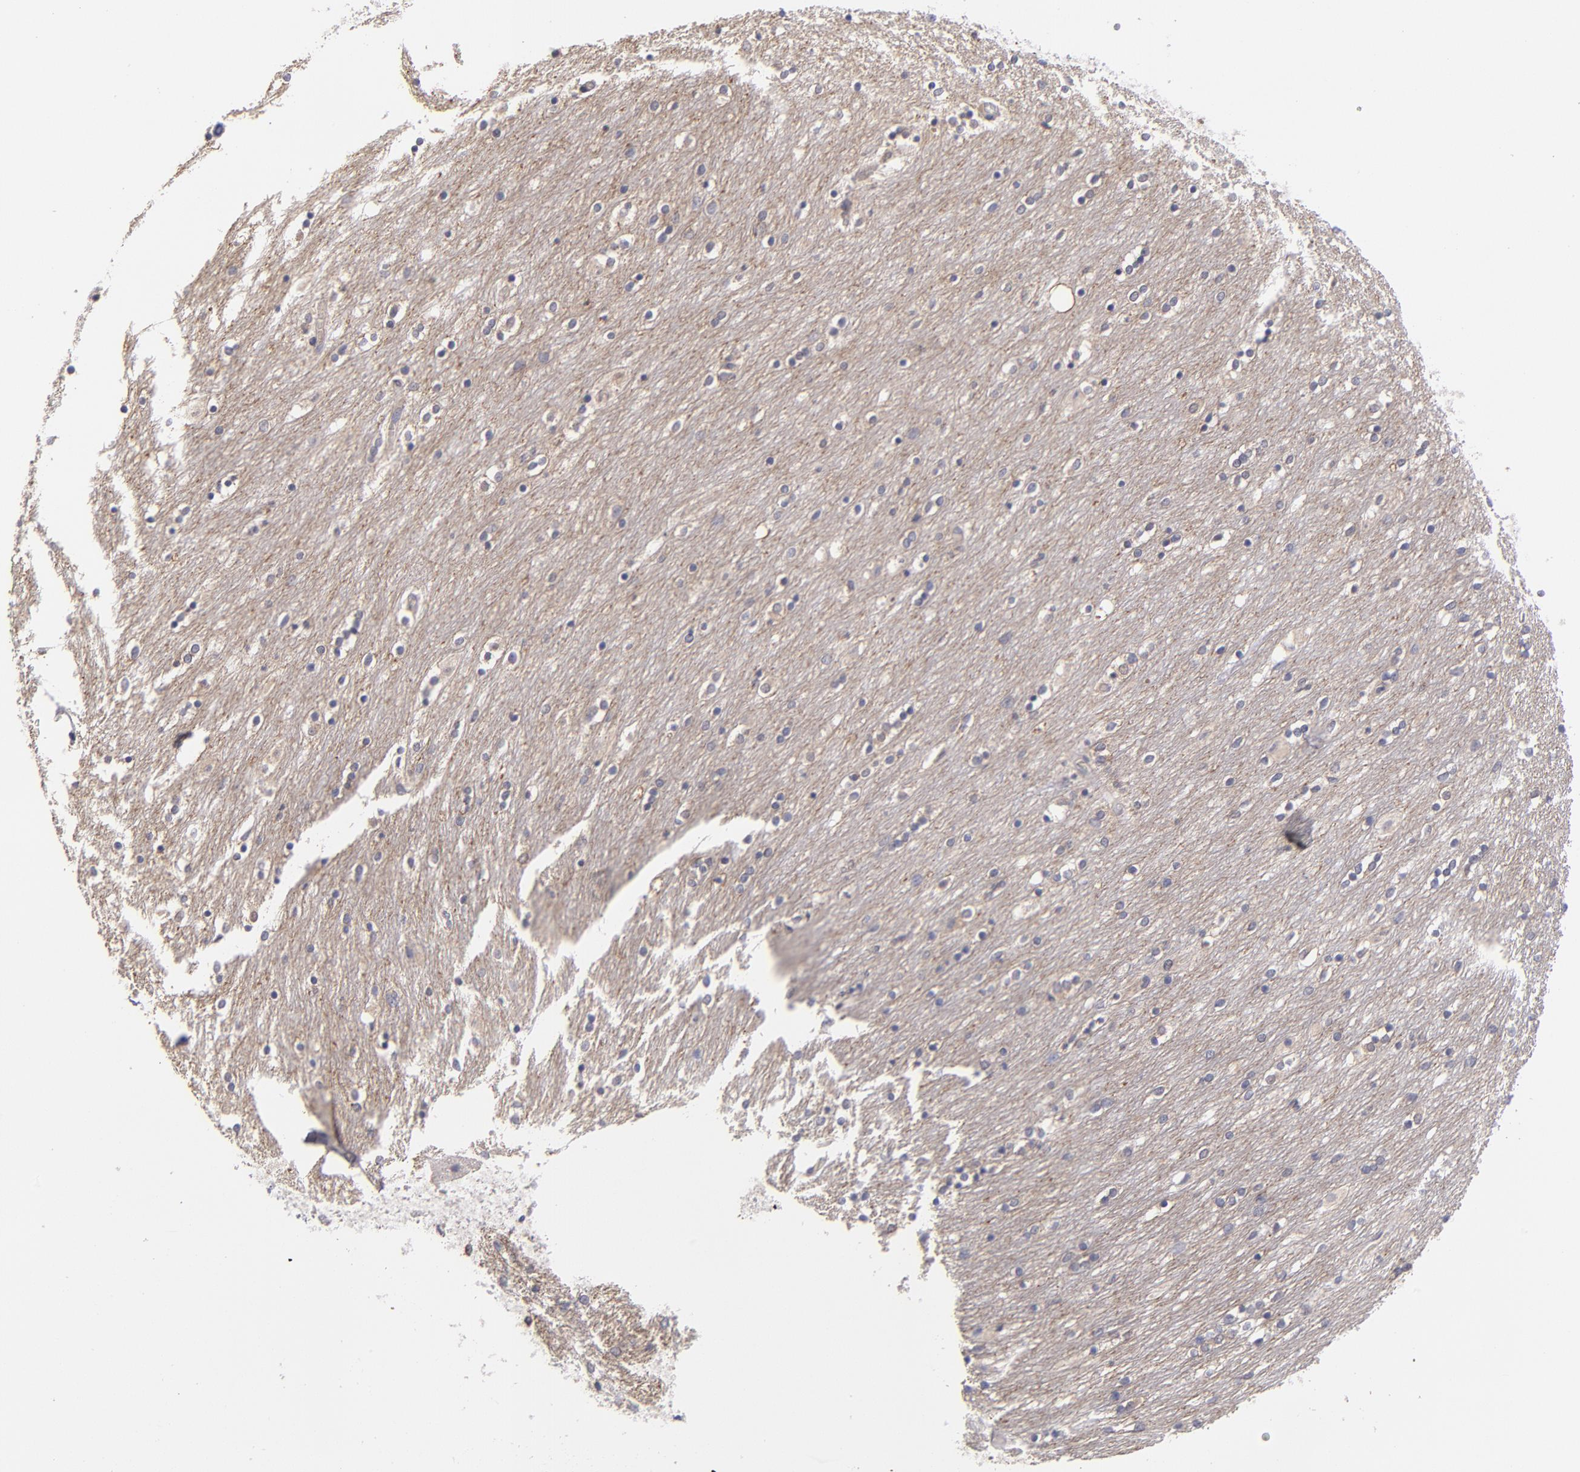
{"staining": {"intensity": "negative", "quantity": "none", "location": "none"}, "tissue": "caudate", "cell_type": "Glial cells", "image_type": "normal", "snomed": [{"axis": "morphology", "description": "Normal tissue, NOS"}, {"axis": "topography", "description": "Lateral ventricle wall"}], "caption": "Immunohistochemical staining of benign caudate exhibits no significant staining in glial cells.", "gene": "EIF3L", "patient": {"sex": "female", "age": 54}}